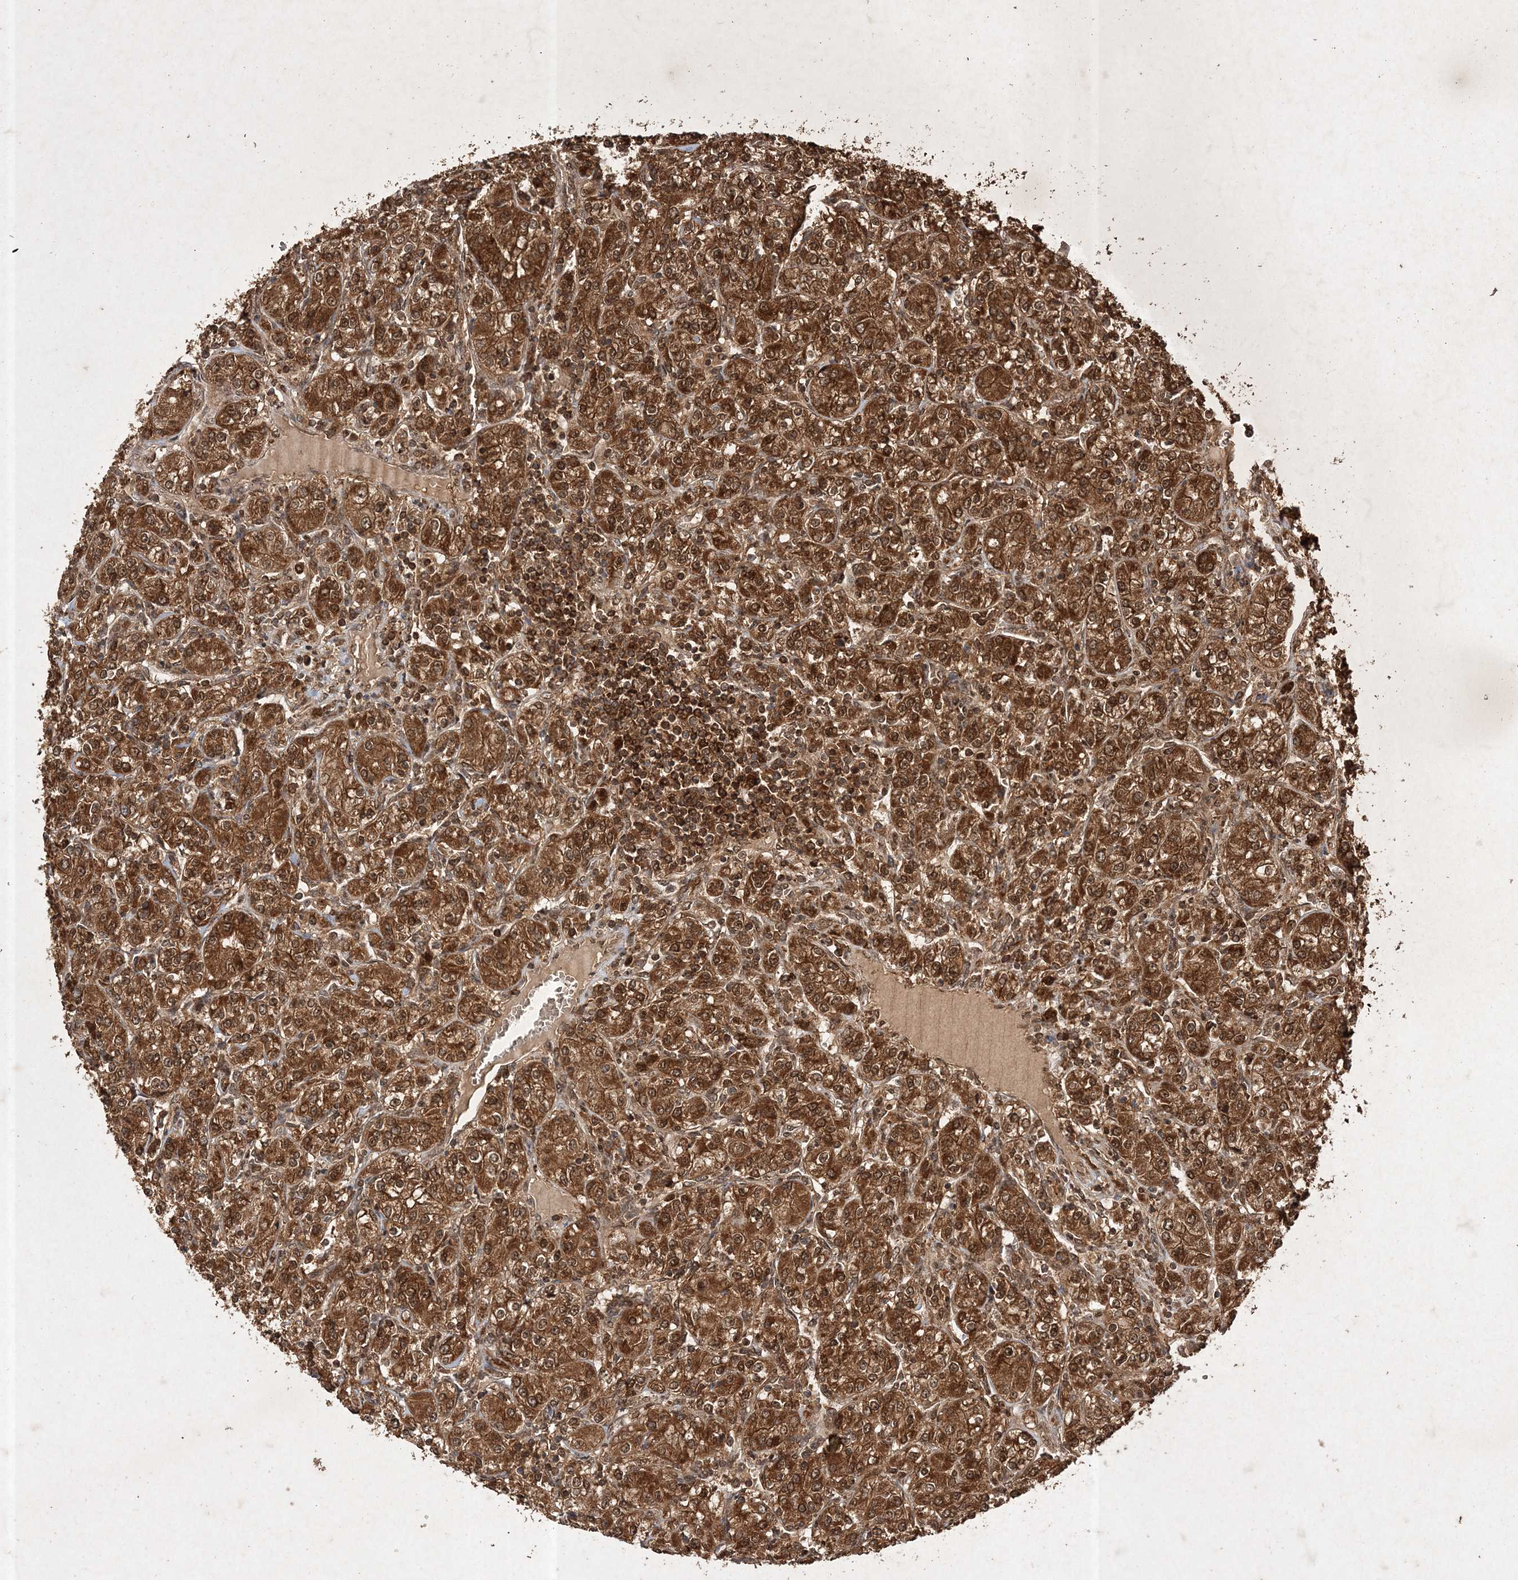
{"staining": {"intensity": "strong", "quantity": ">75%", "location": "cytoplasmic/membranous,nuclear"}, "tissue": "renal cancer", "cell_type": "Tumor cells", "image_type": "cancer", "snomed": [{"axis": "morphology", "description": "Adenocarcinoma, NOS"}, {"axis": "topography", "description": "Kidney"}], "caption": "This is a photomicrograph of immunohistochemistry staining of renal adenocarcinoma, which shows strong expression in the cytoplasmic/membranous and nuclear of tumor cells.", "gene": "NIF3L1", "patient": {"sex": "male", "age": 77}}